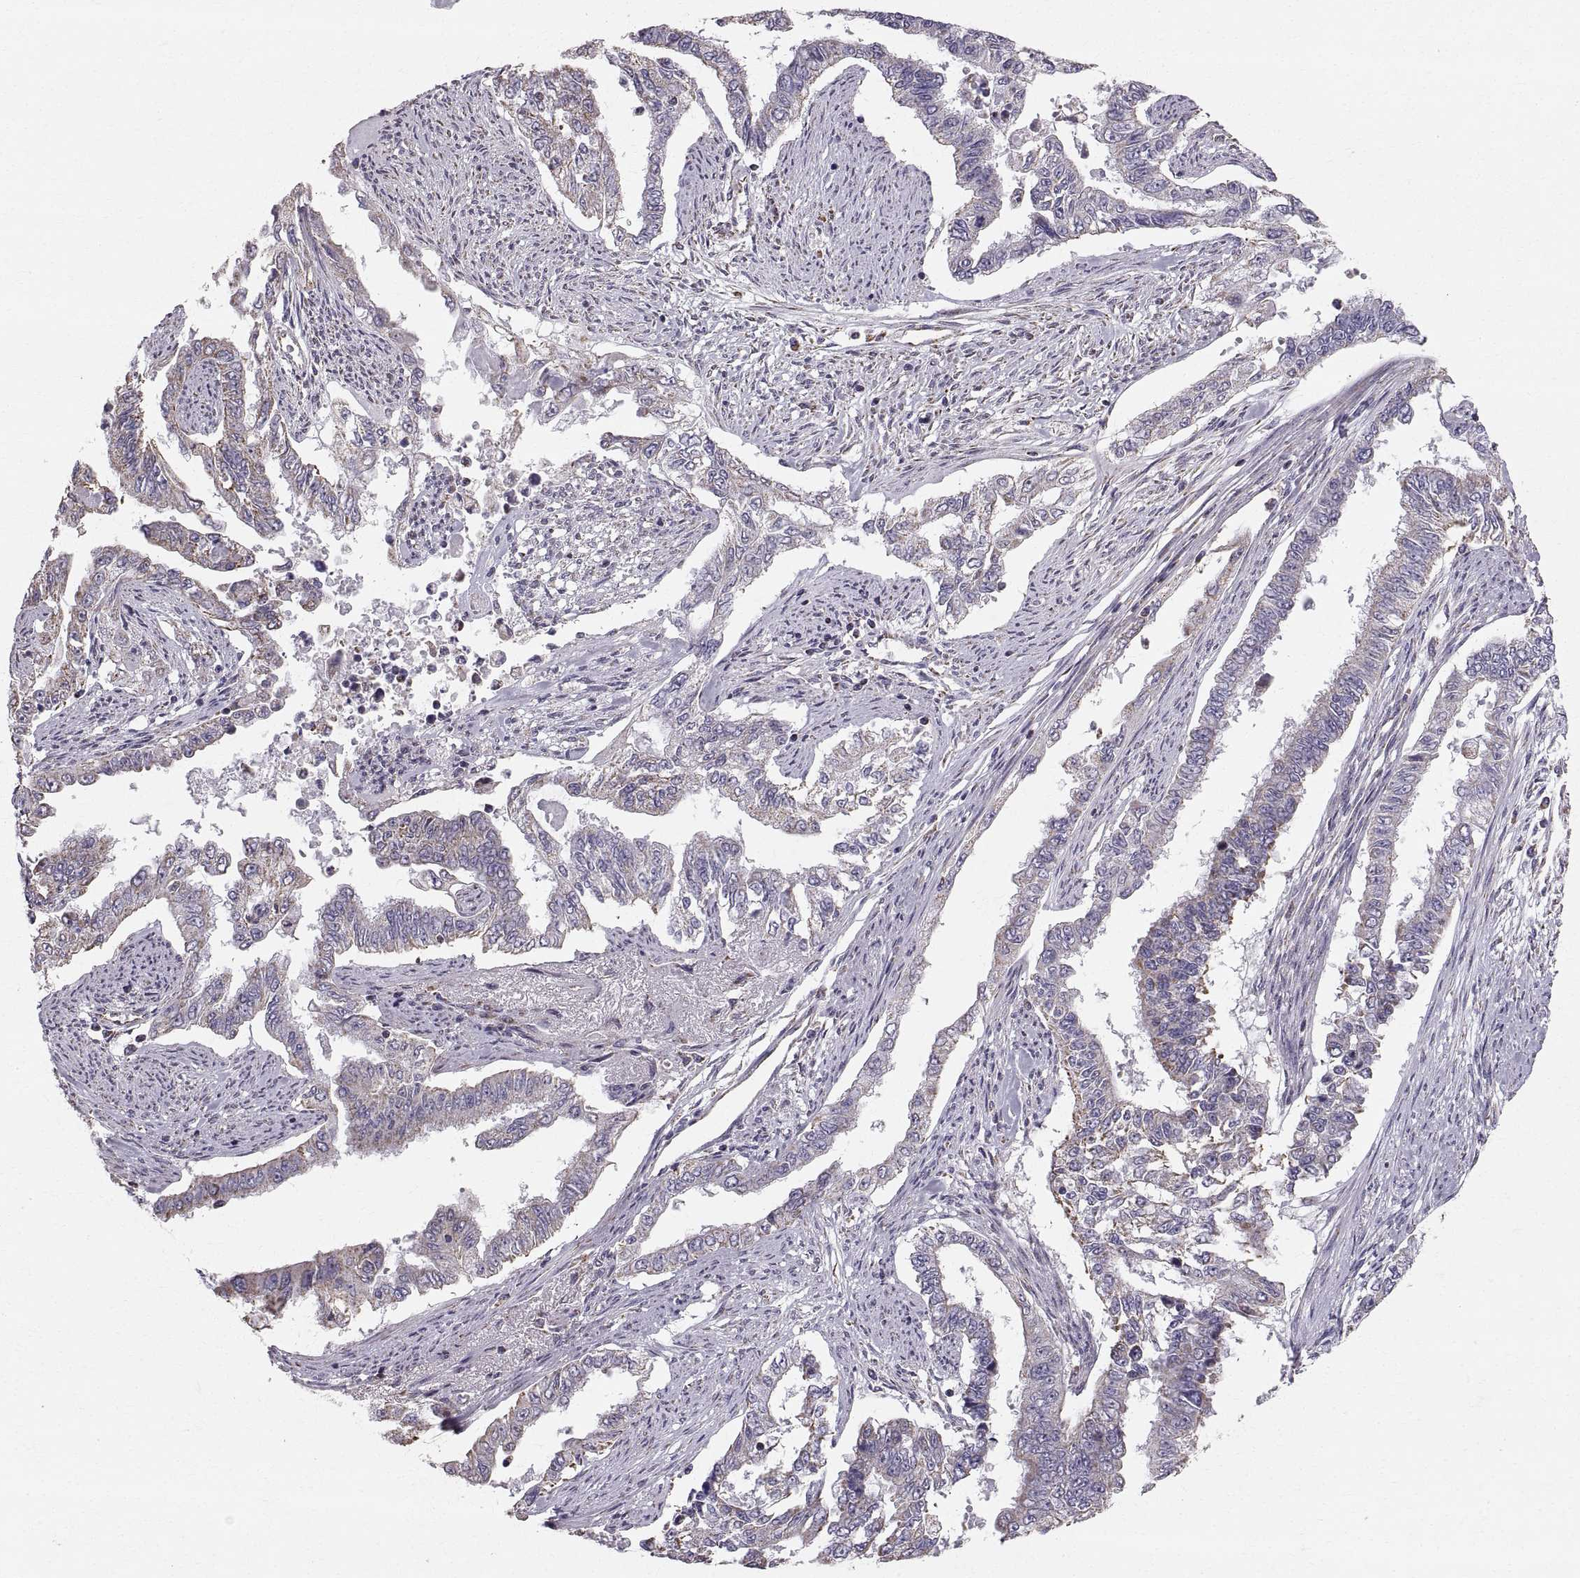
{"staining": {"intensity": "weak", "quantity": "<25%", "location": "cytoplasmic/membranous"}, "tissue": "endometrial cancer", "cell_type": "Tumor cells", "image_type": "cancer", "snomed": [{"axis": "morphology", "description": "Adenocarcinoma, NOS"}, {"axis": "topography", "description": "Uterus"}], "caption": "Immunohistochemical staining of adenocarcinoma (endometrial) exhibits no significant staining in tumor cells.", "gene": "STMND1", "patient": {"sex": "female", "age": 59}}